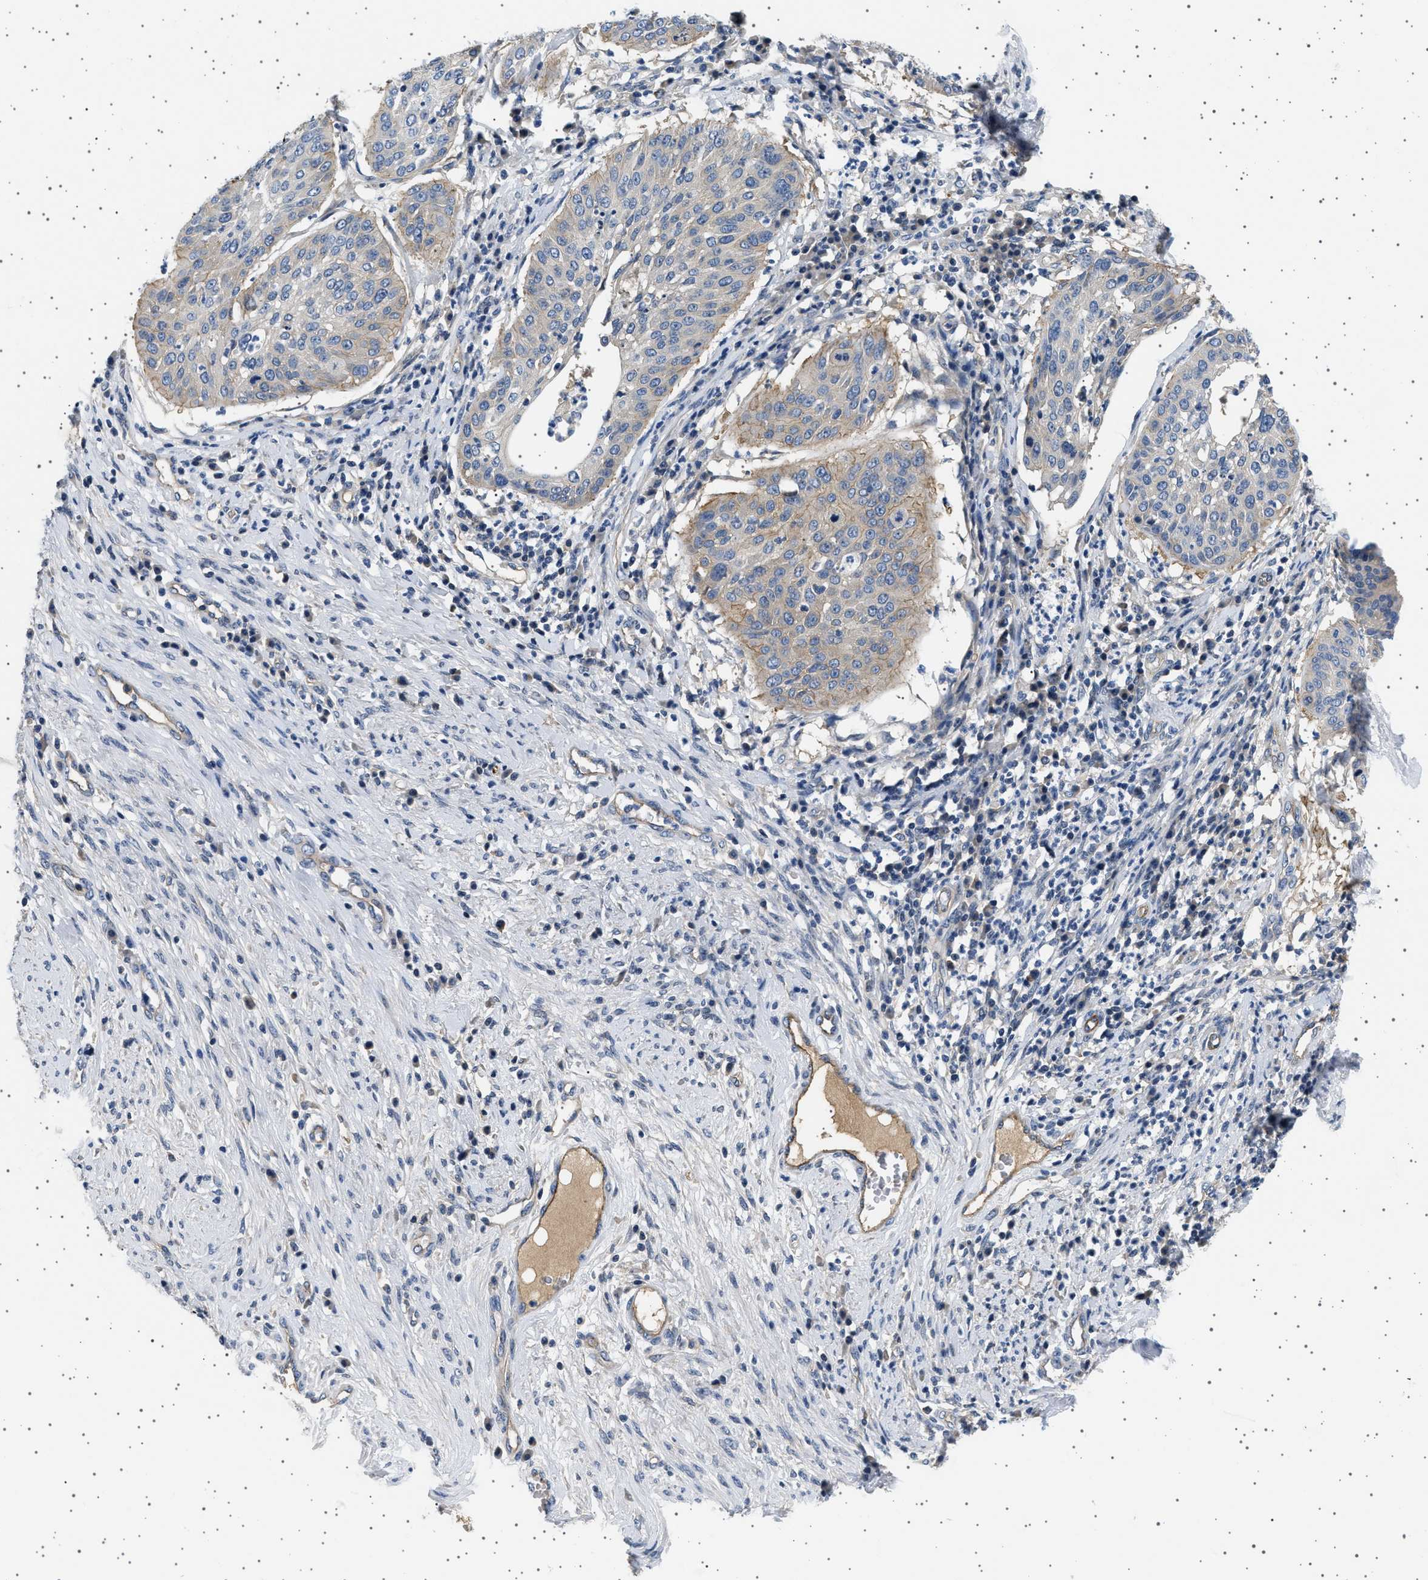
{"staining": {"intensity": "weak", "quantity": ">75%", "location": "cytoplasmic/membranous"}, "tissue": "cervical cancer", "cell_type": "Tumor cells", "image_type": "cancer", "snomed": [{"axis": "morphology", "description": "Normal tissue, NOS"}, {"axis": "morphology", "description": "Squamous cell carcinoma, NOS"}, {"axis": "topography", "description": "Cervix"}], "caption": "Immunohistochemistry histopathology image of cervical cancer (squamous cell carcinoma) stained for a protein (brown), which shows low levels of weak cytoplasmic/membranous staining in about >75% of tumor cells.", "gene": "PLPP6", "patient": {"sex": "female", "age": 39}}